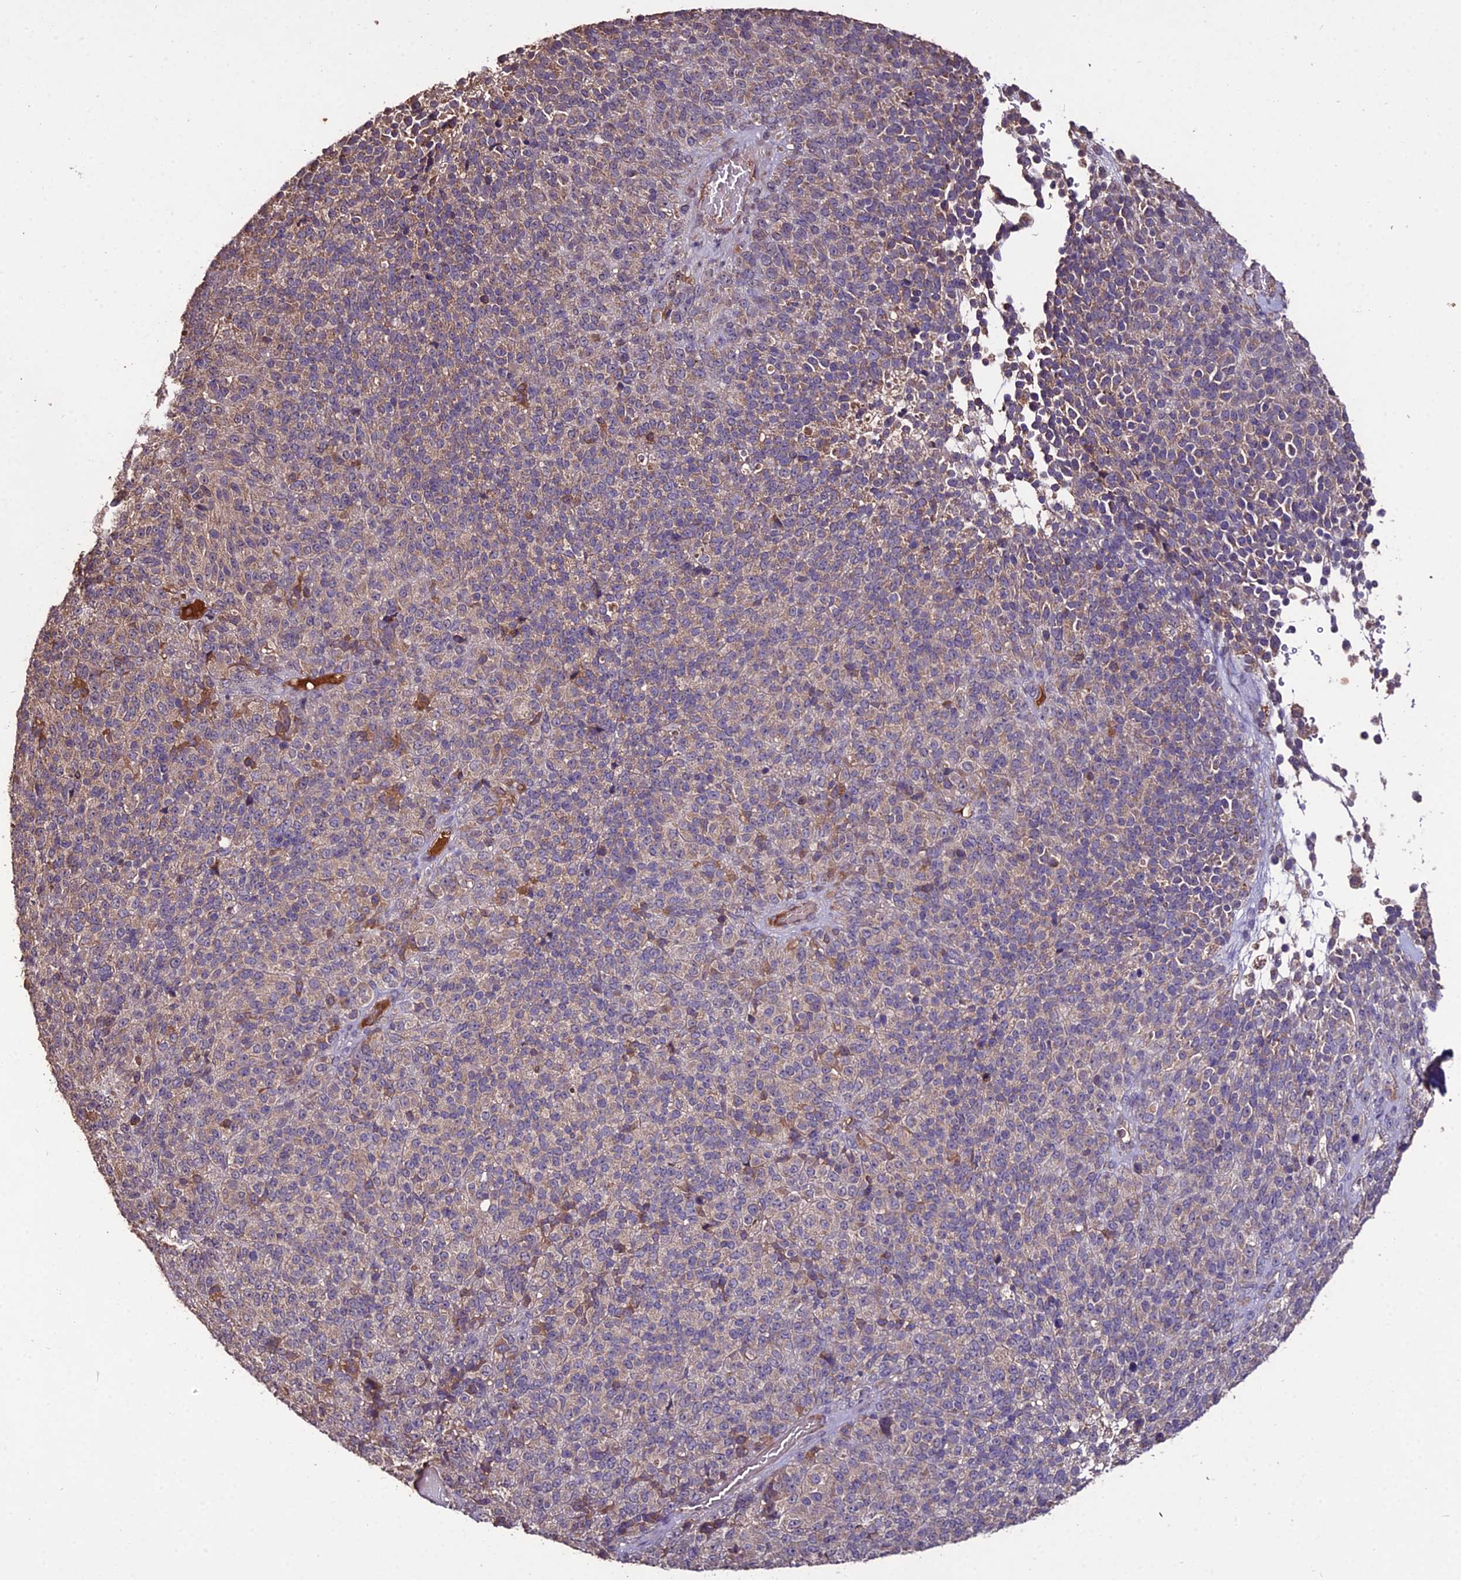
{"staining": {"intensity": "negative", "quantity": "none", "location": "none"}, "tissue": "melanoma", "cell_type": "Tumor cells", "image_type": "cancer", "snomed": [{"axis": "morphology", "description": "Malignant melanoma, Metastatic site"}, {"axis": "topography", "description": "Brain"}], "caption": "This is an IHC histopathology image of malignant melanoma (metastatic site). There is no staining in tumor cells.", "gene": "KCTD16", "patient": {"sex": "female", "age": 56}}